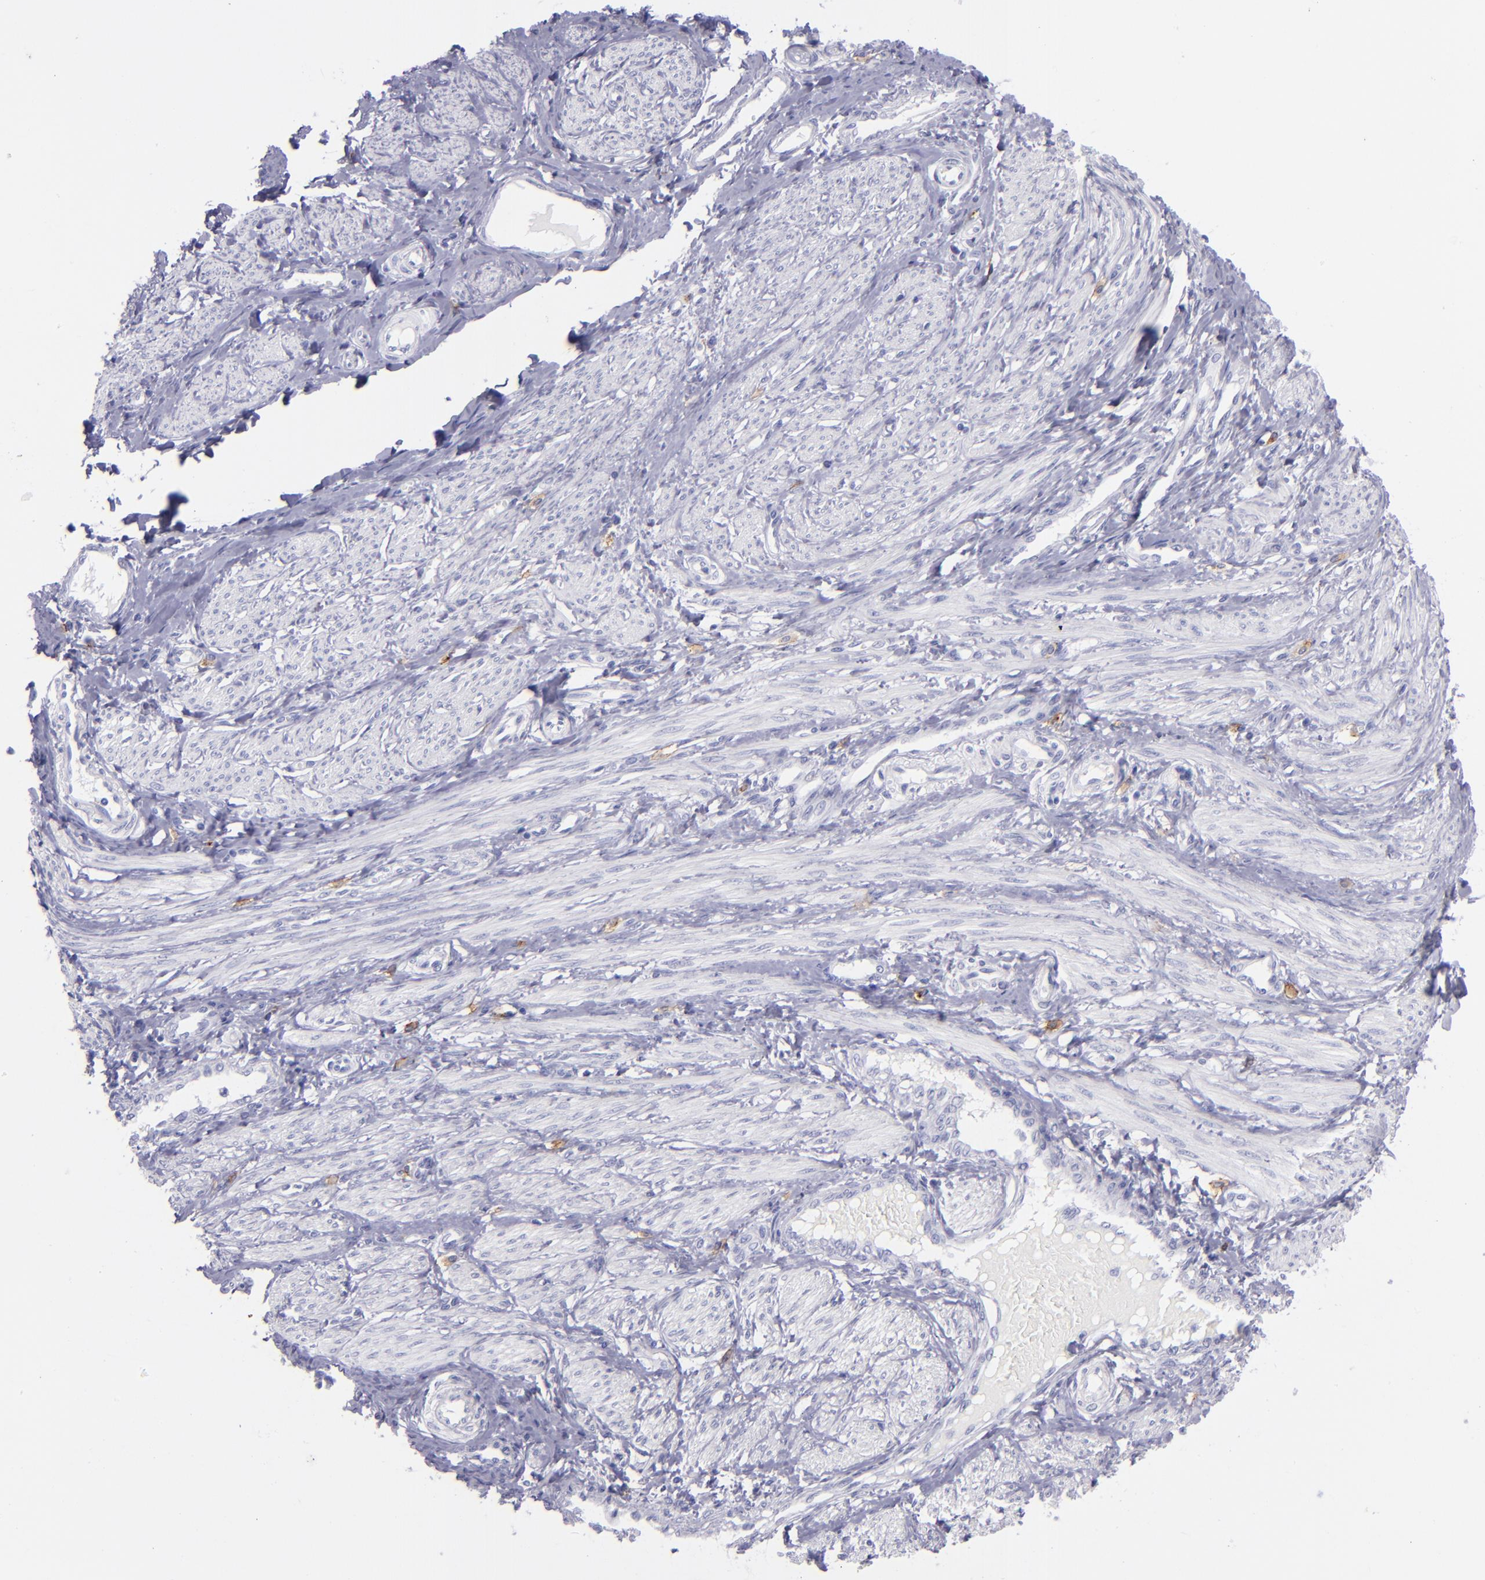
{"staining": {"intensity": "negative", "quantity": "none", "location": "none"}, "tissue": "smooth muscle", "cell_type": "Smooth muscle cells", "image_type": "normal", "snomed": [{"axis": "morphology", "description": "Normal tissue, NOS"}, {"axis": "topography", "description": "Smooth muscle"}, {"axis": "topography", "description": "Uterus"}], "caption": "High magnification brightfield microscopy of benign smooth muscle stained with DAB (3,3'-diaminobenzidine) (brown) and counterstained with hematoxylin (blue): smooth muscle cells show no significant expression. (Stains: DAB IHC with hematoxylin counter stain, Microscopy: brightfield microscopy at high magnification).", "gene": "CD82", "patient": {"sex": "female", "age": 39}}